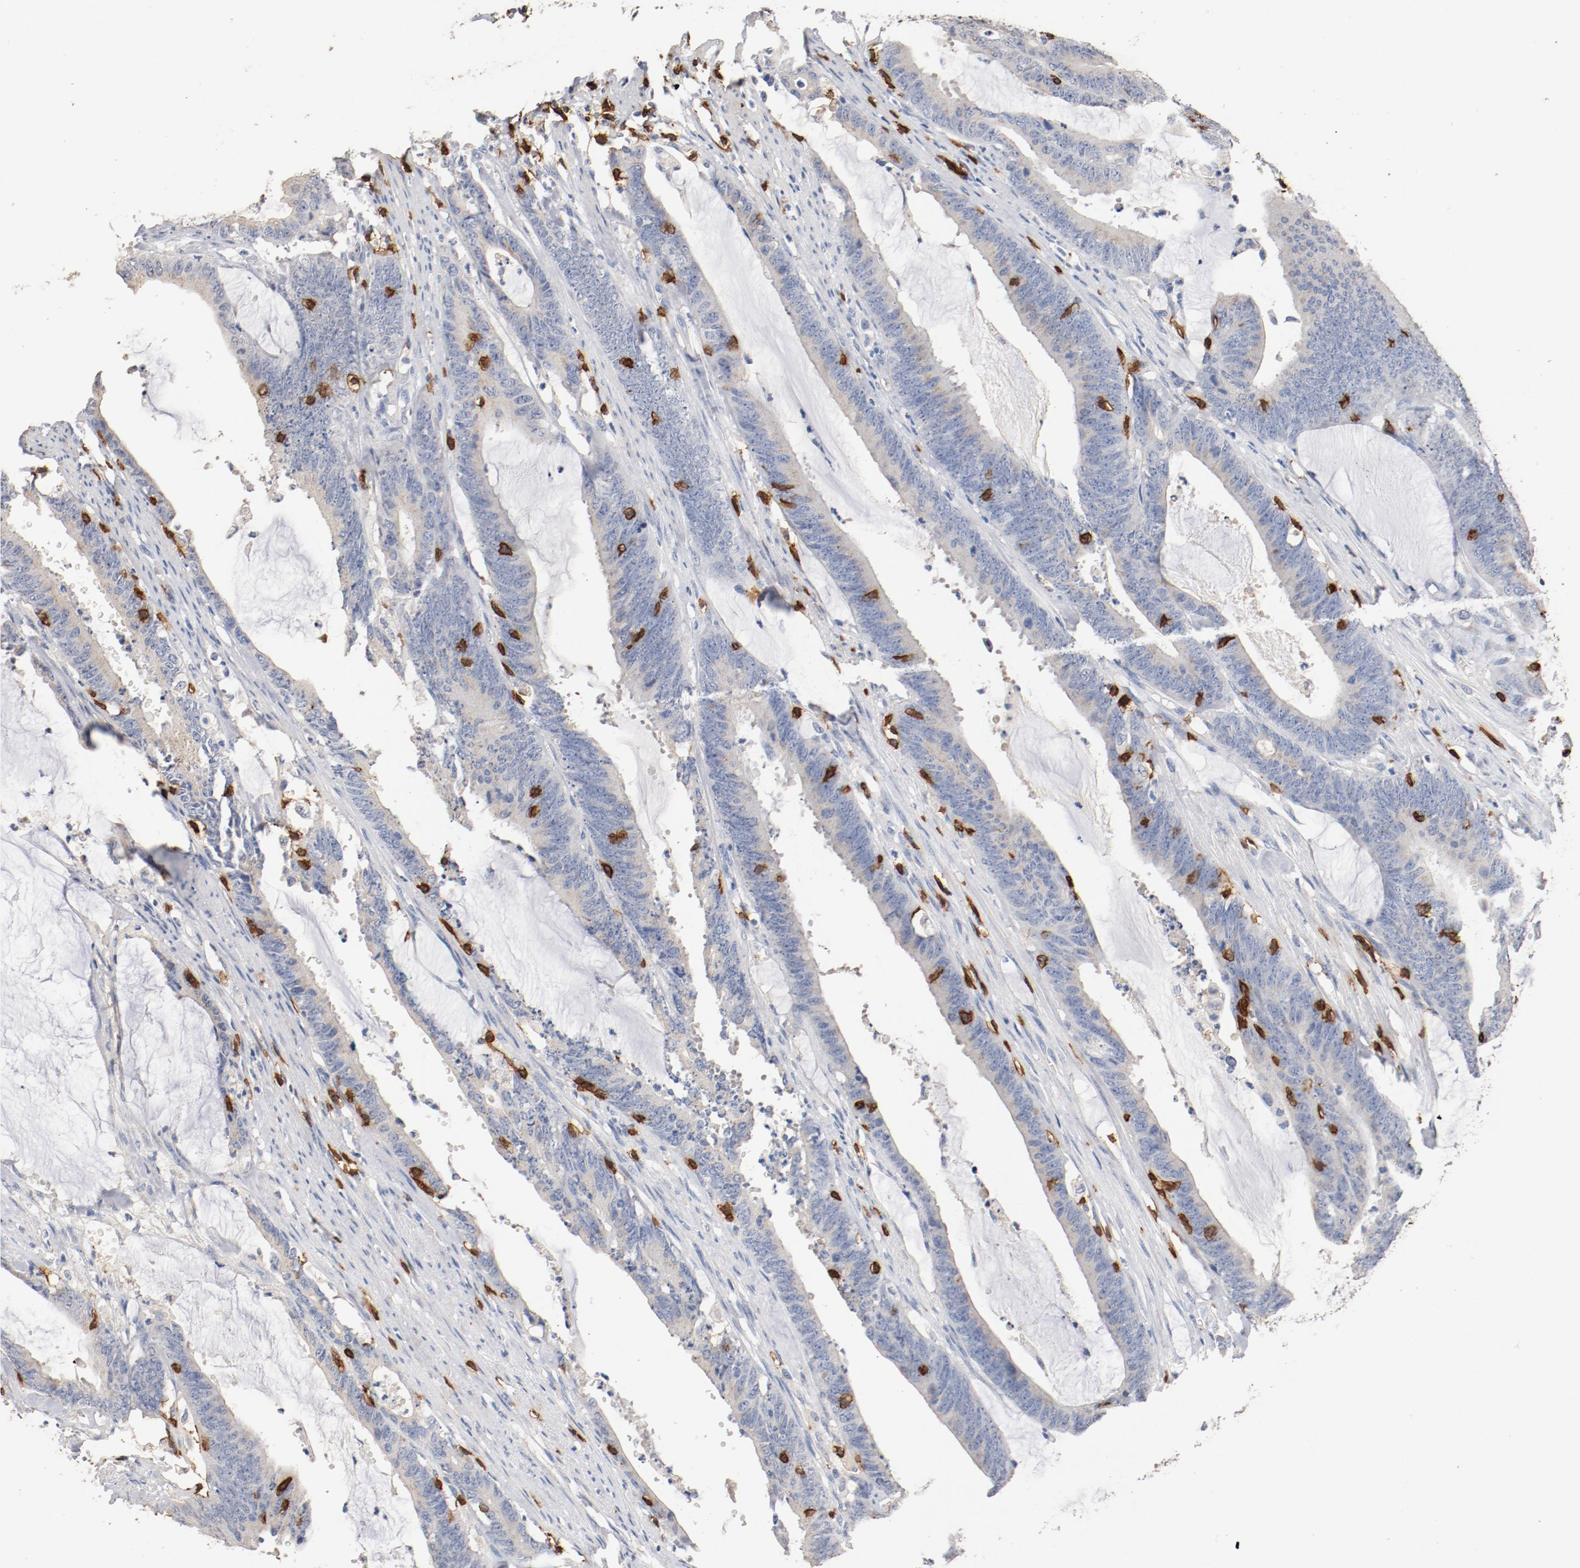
{"staining": {"intensity": "negative", "quantity": "none", "location": "none"}, "tissue": "colorectal cancer", "cell_type": "Tumor cells", "image_type": "cancer", "snomed": [{"axis": "morphology", "description": "Adenocarcinoma, NOS"}, {"axis": "topography", "description": "Rectum"}], "caption": "This is an IHC histopathology image of adenocarcinoma (colorectal). There is no staining in tumor cells.", "gene": "CD247", "patient": {"sex": "female", "age": 66}}